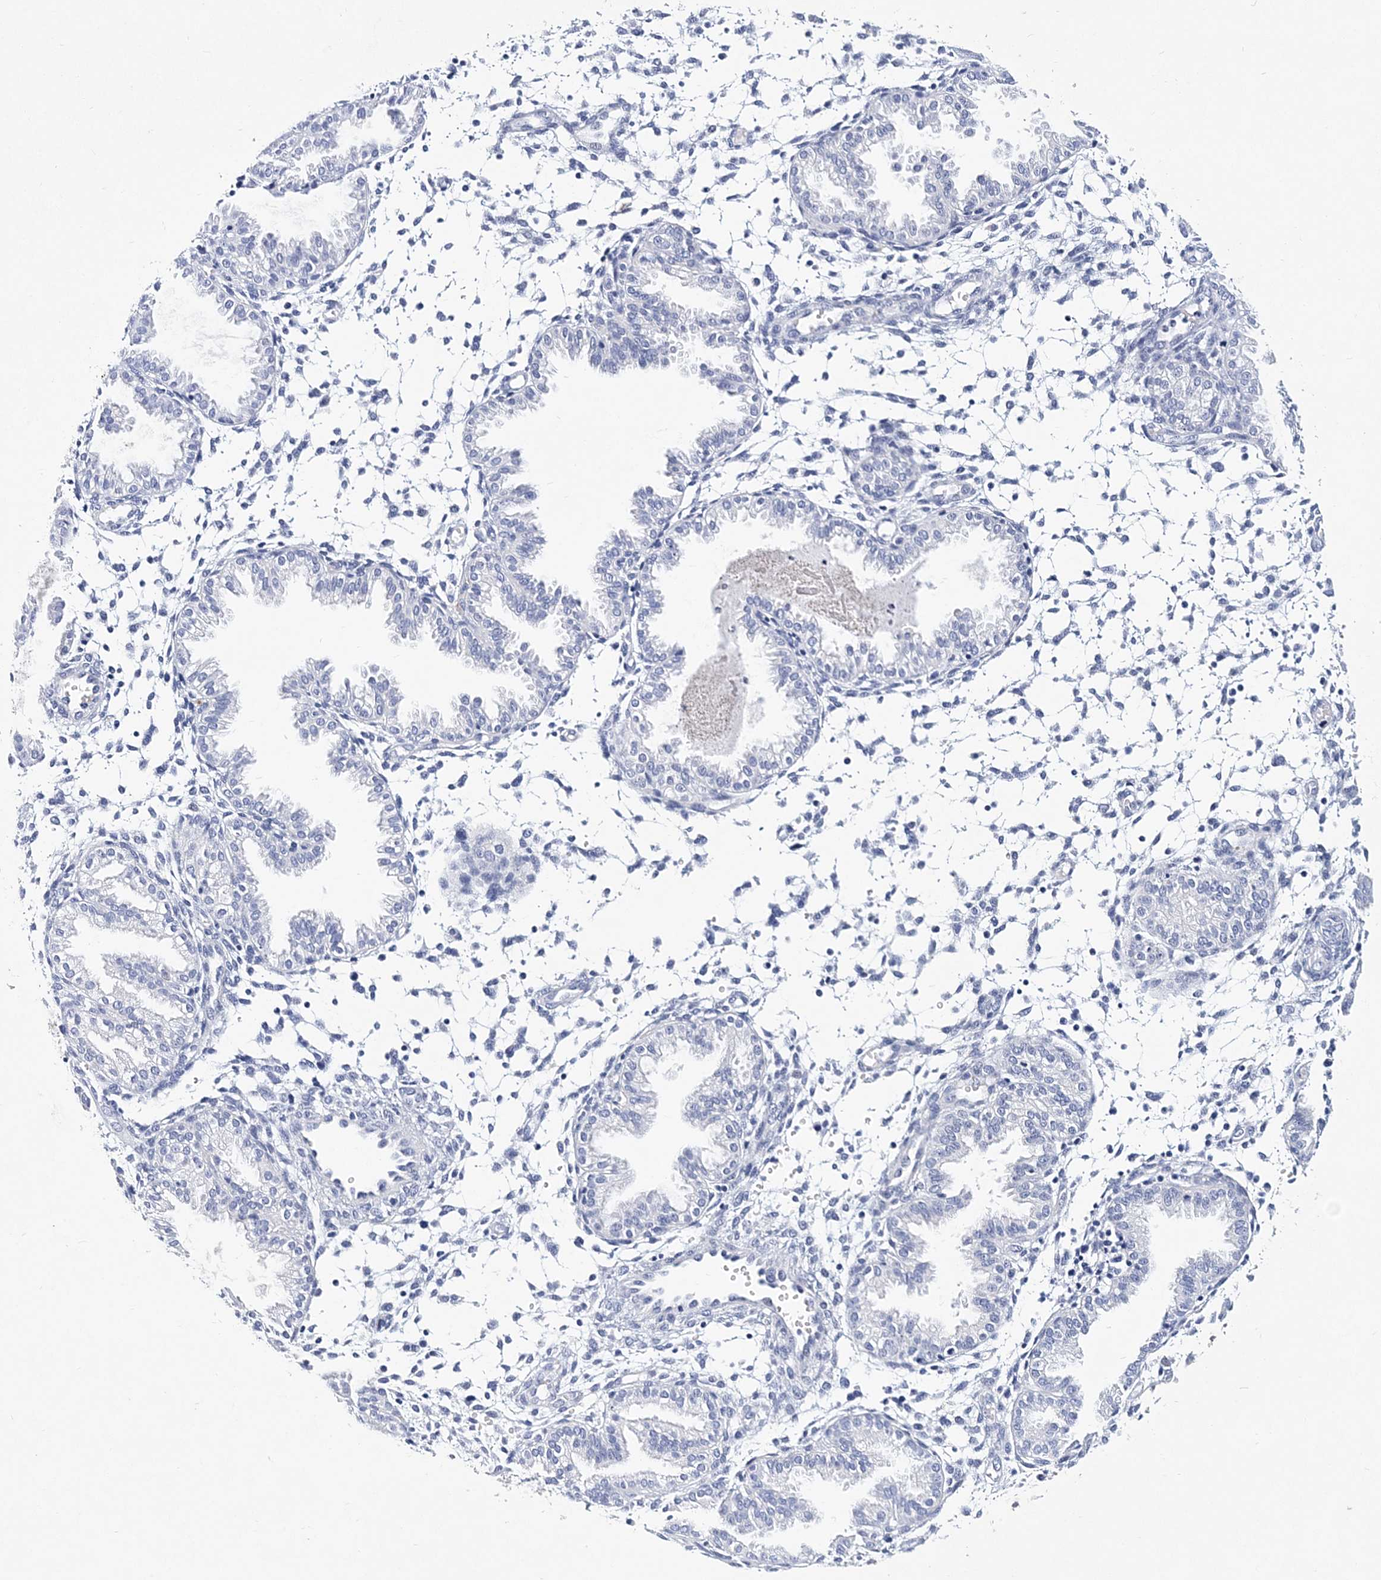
{"staining": {"intensity": "moderate", "quantity": "25%-75%", "location": "cytoplasmic/membranous"}, "tissue": "endometrium", "cell_type": "Cells in endometrial stroma", "image_type": "normal", "snomed": [{"axis": "morphology", "description": "Normal tissue, NOS"}, {"axis": "topography", "description": "Endometrium"}], "caption": "This micrograph reveals IHC staining of unremarkable endometrium, with medium moderate cytoplasmic/membranous staining in approximately 25%-75% of cells in endometrial stroma.", "gene": "ITGA2B", "patient": {"sex": "female", "age": 33}}